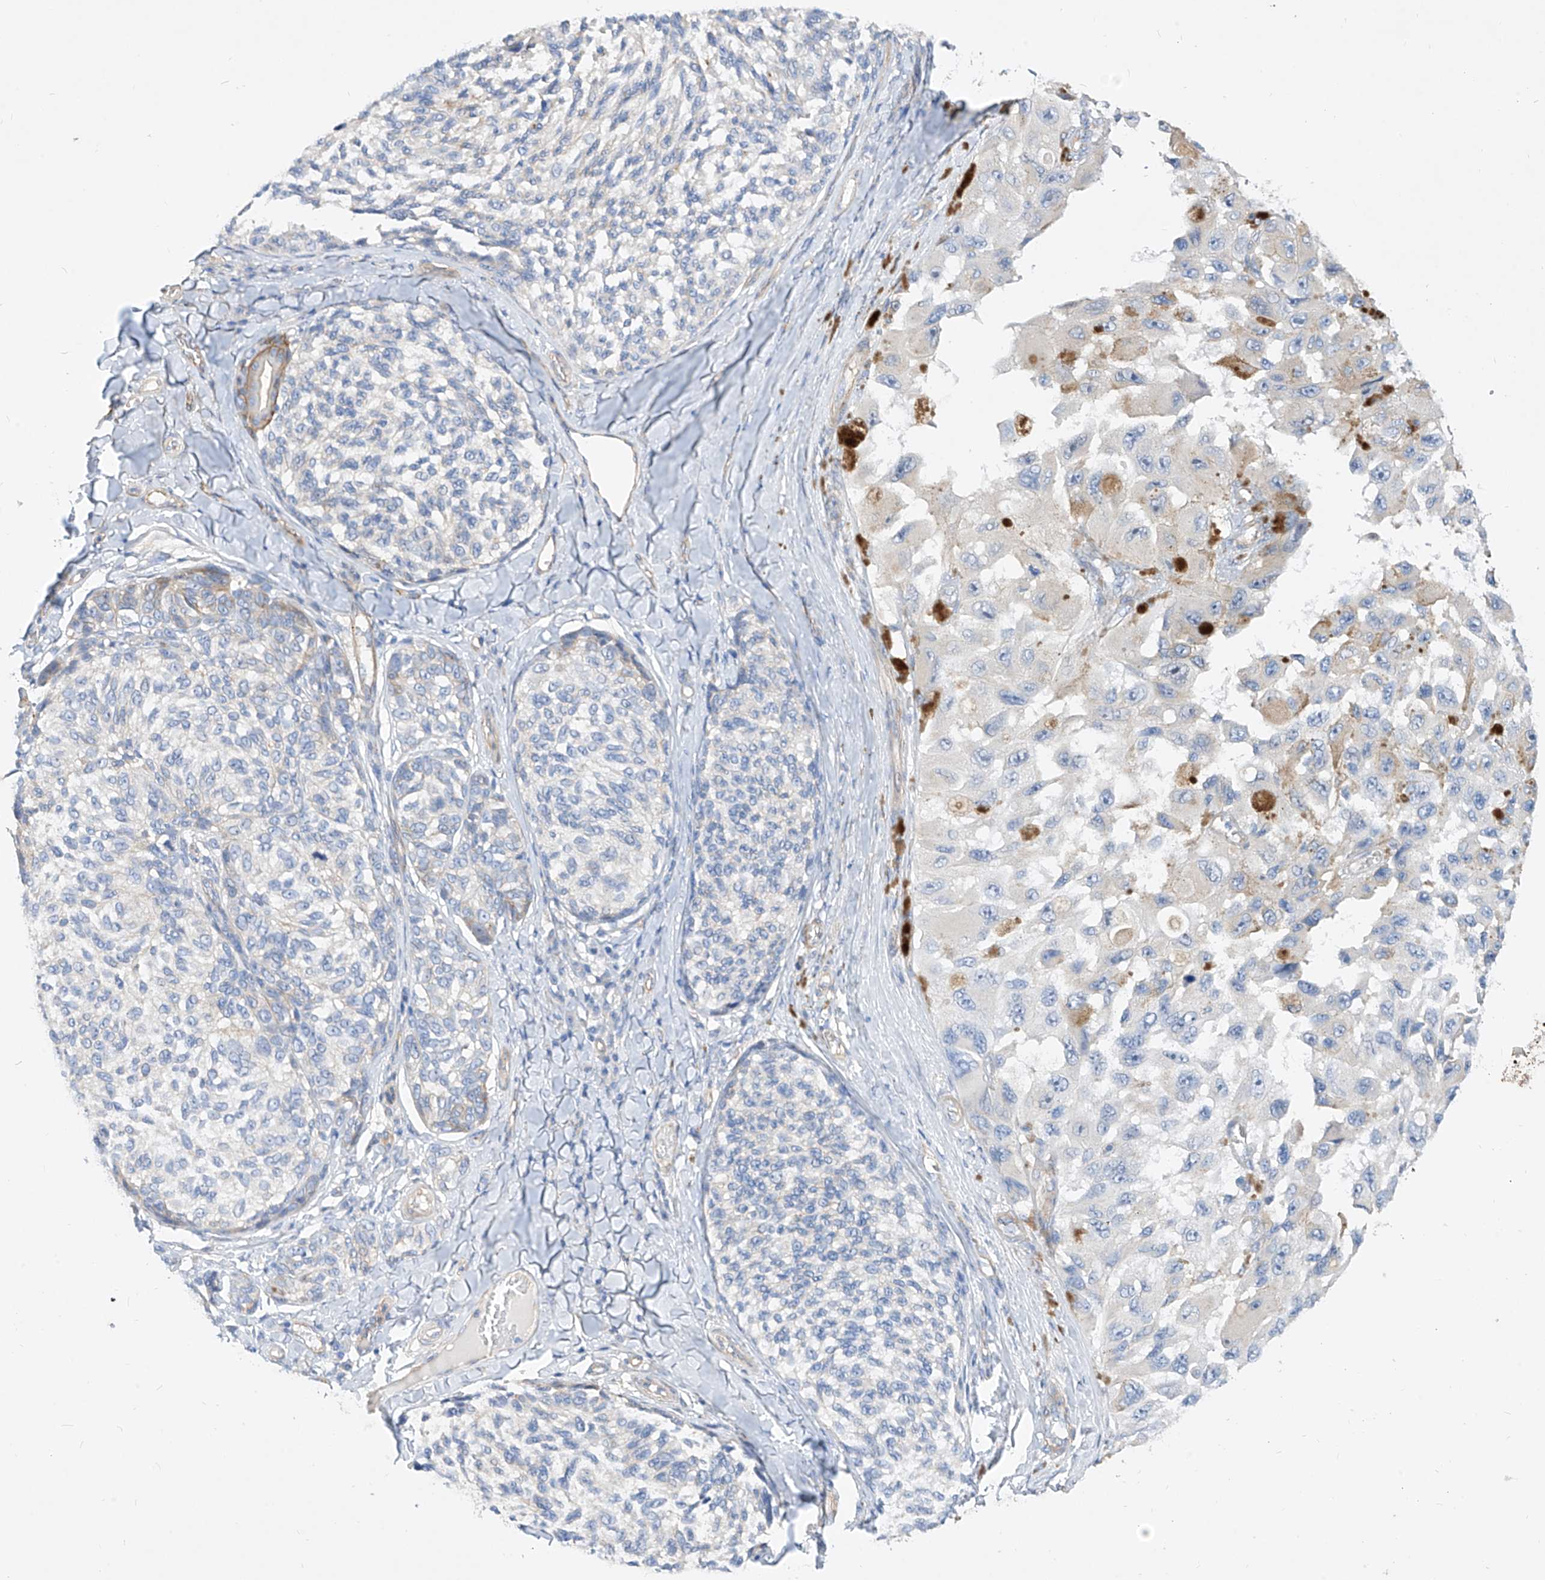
{"staining": {"intensity": "negative", "quantity": "none", "location": "none"}, "tissue": "melanoma", "cell_type": "Tumor cells", "image_type": "cancer", "snomed": [{"axis": "morphology", "description": "Malignant melanoma, NOS"}, {"axis": "topography", "description": "Skin"}], "caption": "DAB (3,3'-diaminobenzidine) immunohistochemical staining of human malignant melanoma exhibits no significant staining in tumor cells. (DAB immunohistochemistry (IHC) with hematoxylin counter stain).", "gene": "SCGB2A1", "patient": {"sex": "female", "age": 73}}